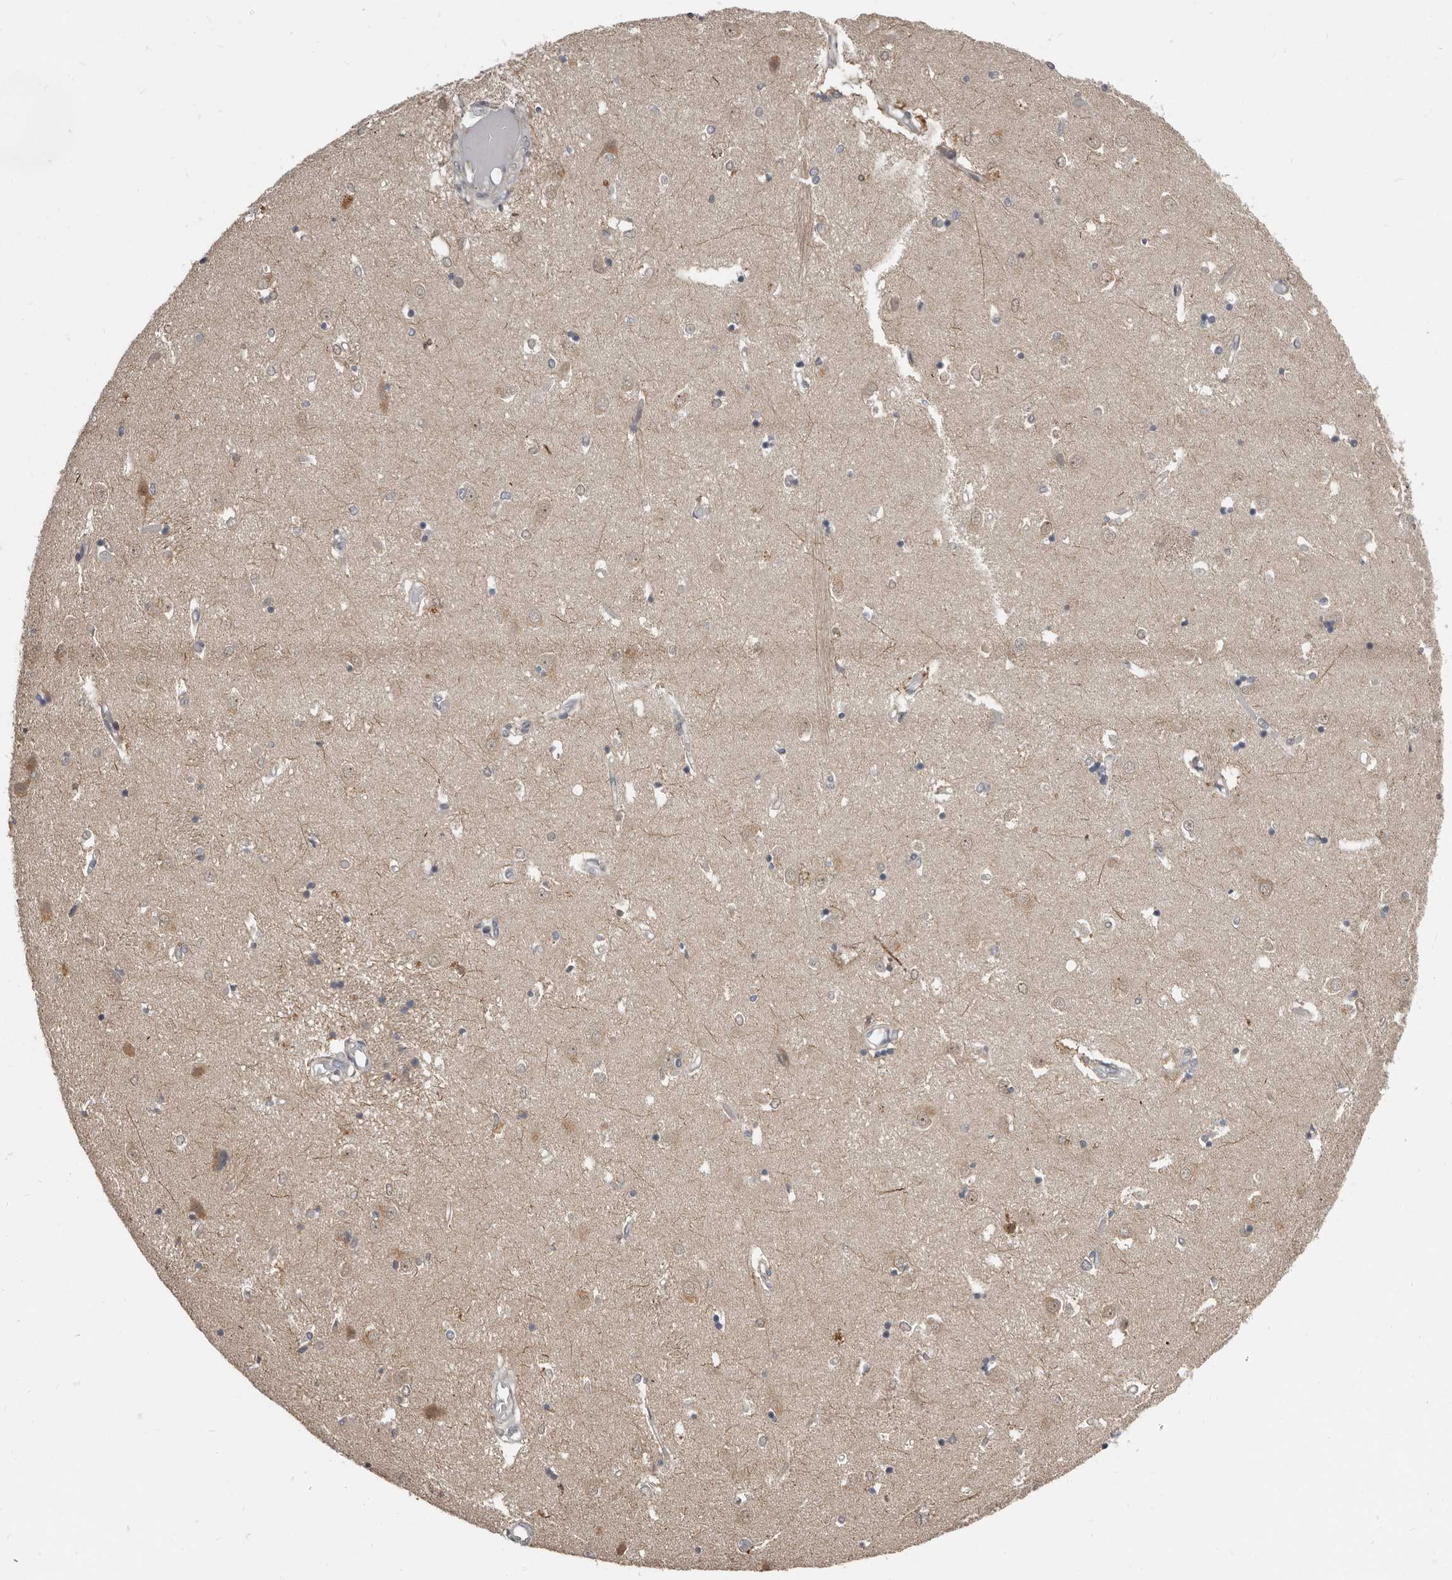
{"staining": {"intensity": "weak", "quantity": "<25%", "location": "cytoplasmic/membranous"}, "tissue": "caudate", "cell_type": "Glial cells", "image_type": "normal", "snomed": [{"axis": "morphology", "description": "Normal tissue, NOS"}, {"axis": "topography", "description": "Lateral ventricle wall"}], "caption": "This photomicrograph is of benign caudate stained with immunohistochemistry to label a protein in brown with the nuclei are counter-stained blue. There is no expression in glial cells. (DAB immunohistochemistry with hematoxylin counter stain).", "gene": "APOL6", "patient": {"sex": "male", "age": 45}}